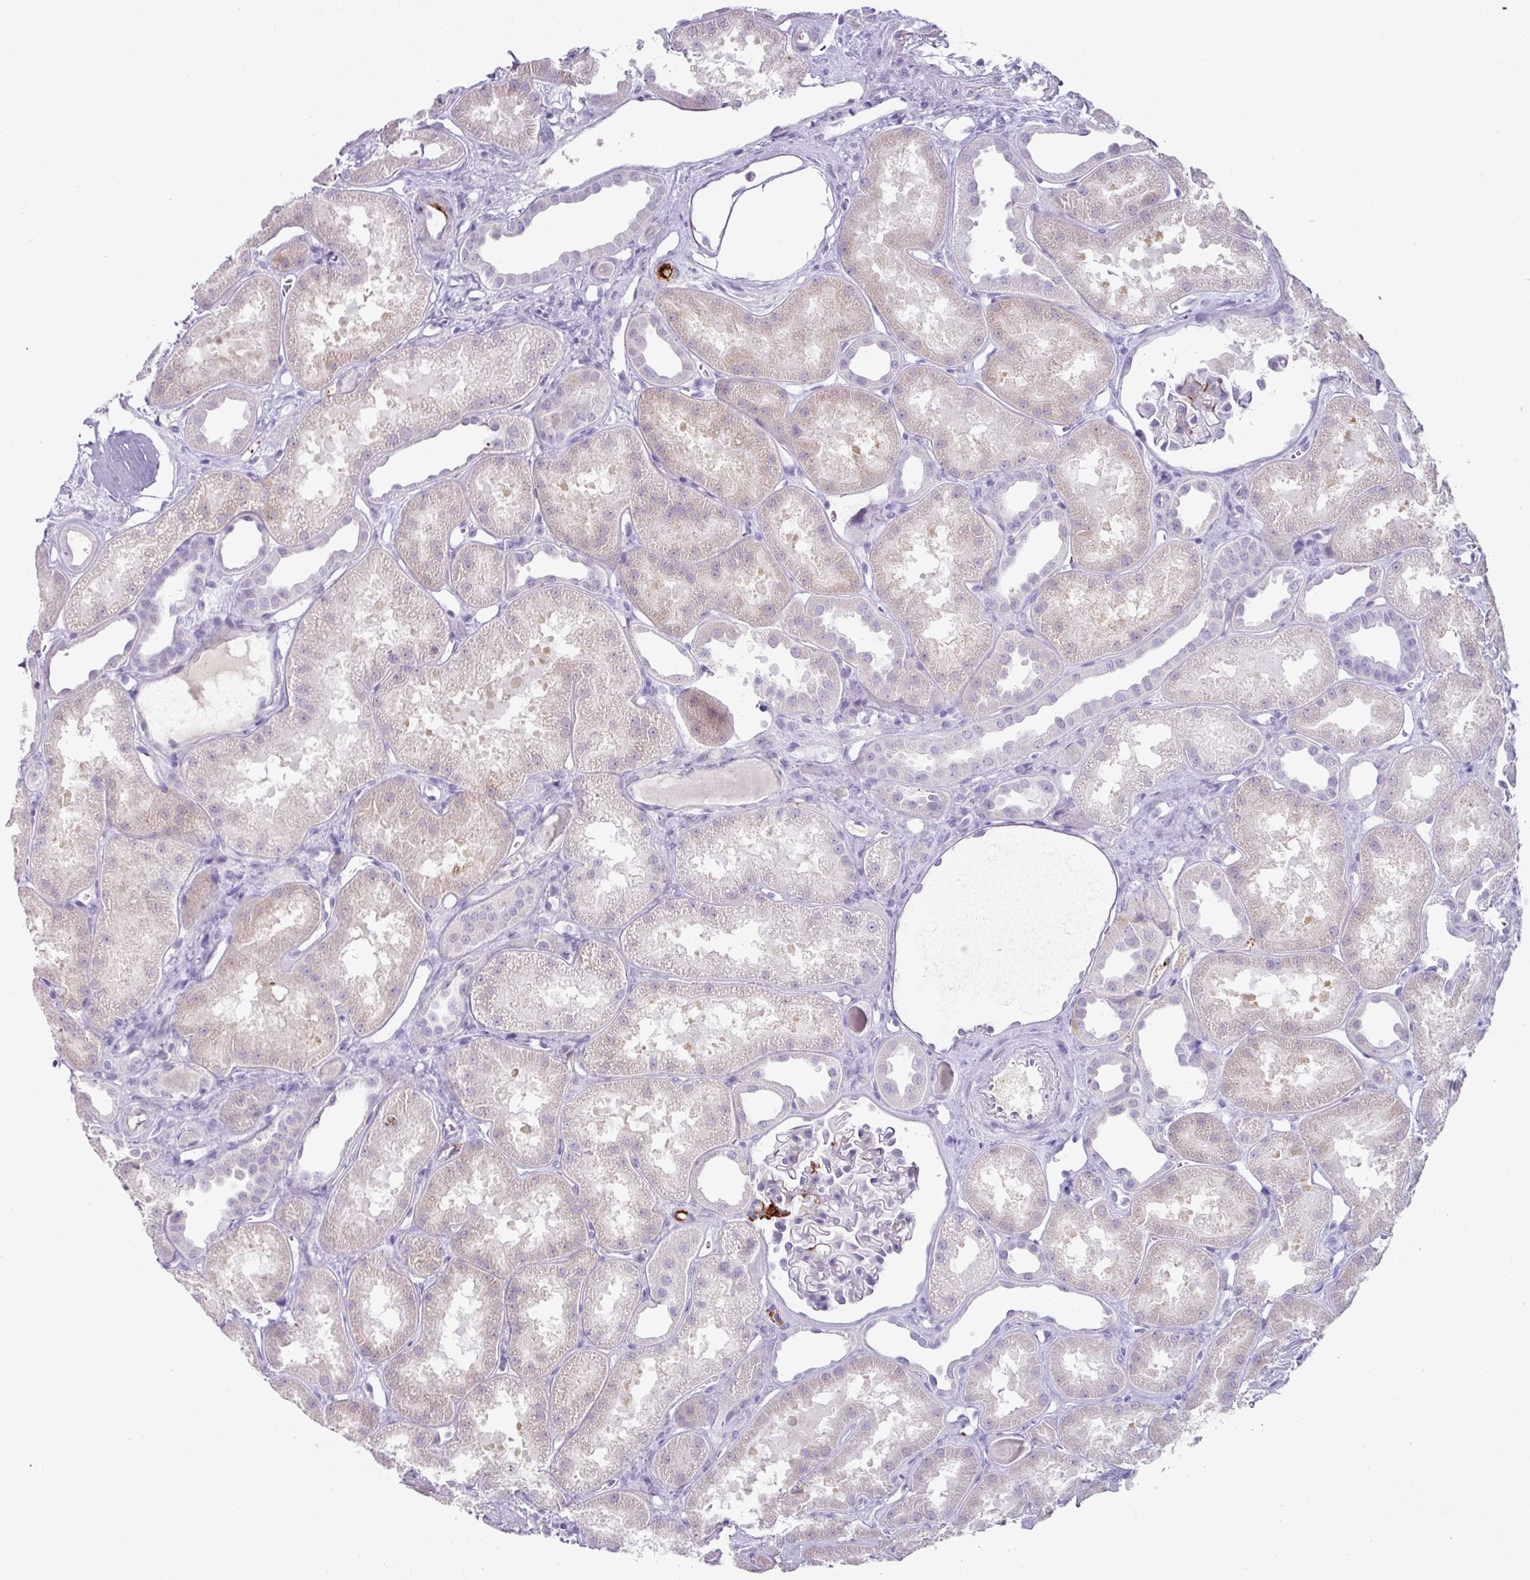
{"staining": {"intensity": "negative", "quantity": "none", "location": "none"}, "tissue": "kidney", "cell_type": "Cells in glomeruli", "image_type": "normal", "snomed": [{"axis": "morphology", "description": "Normal tissue, NOS"}, {"axis": "topography", "description": "Kidney"}], "caption": "IHC micrograph of benign kidney: human kidney stained with DAB exhibits no significant protein staining in cells in glomeruli. (DAB IHC, high magnification).", "gene": "FGF17", "patient": {"sex": "male", "age": 61}}